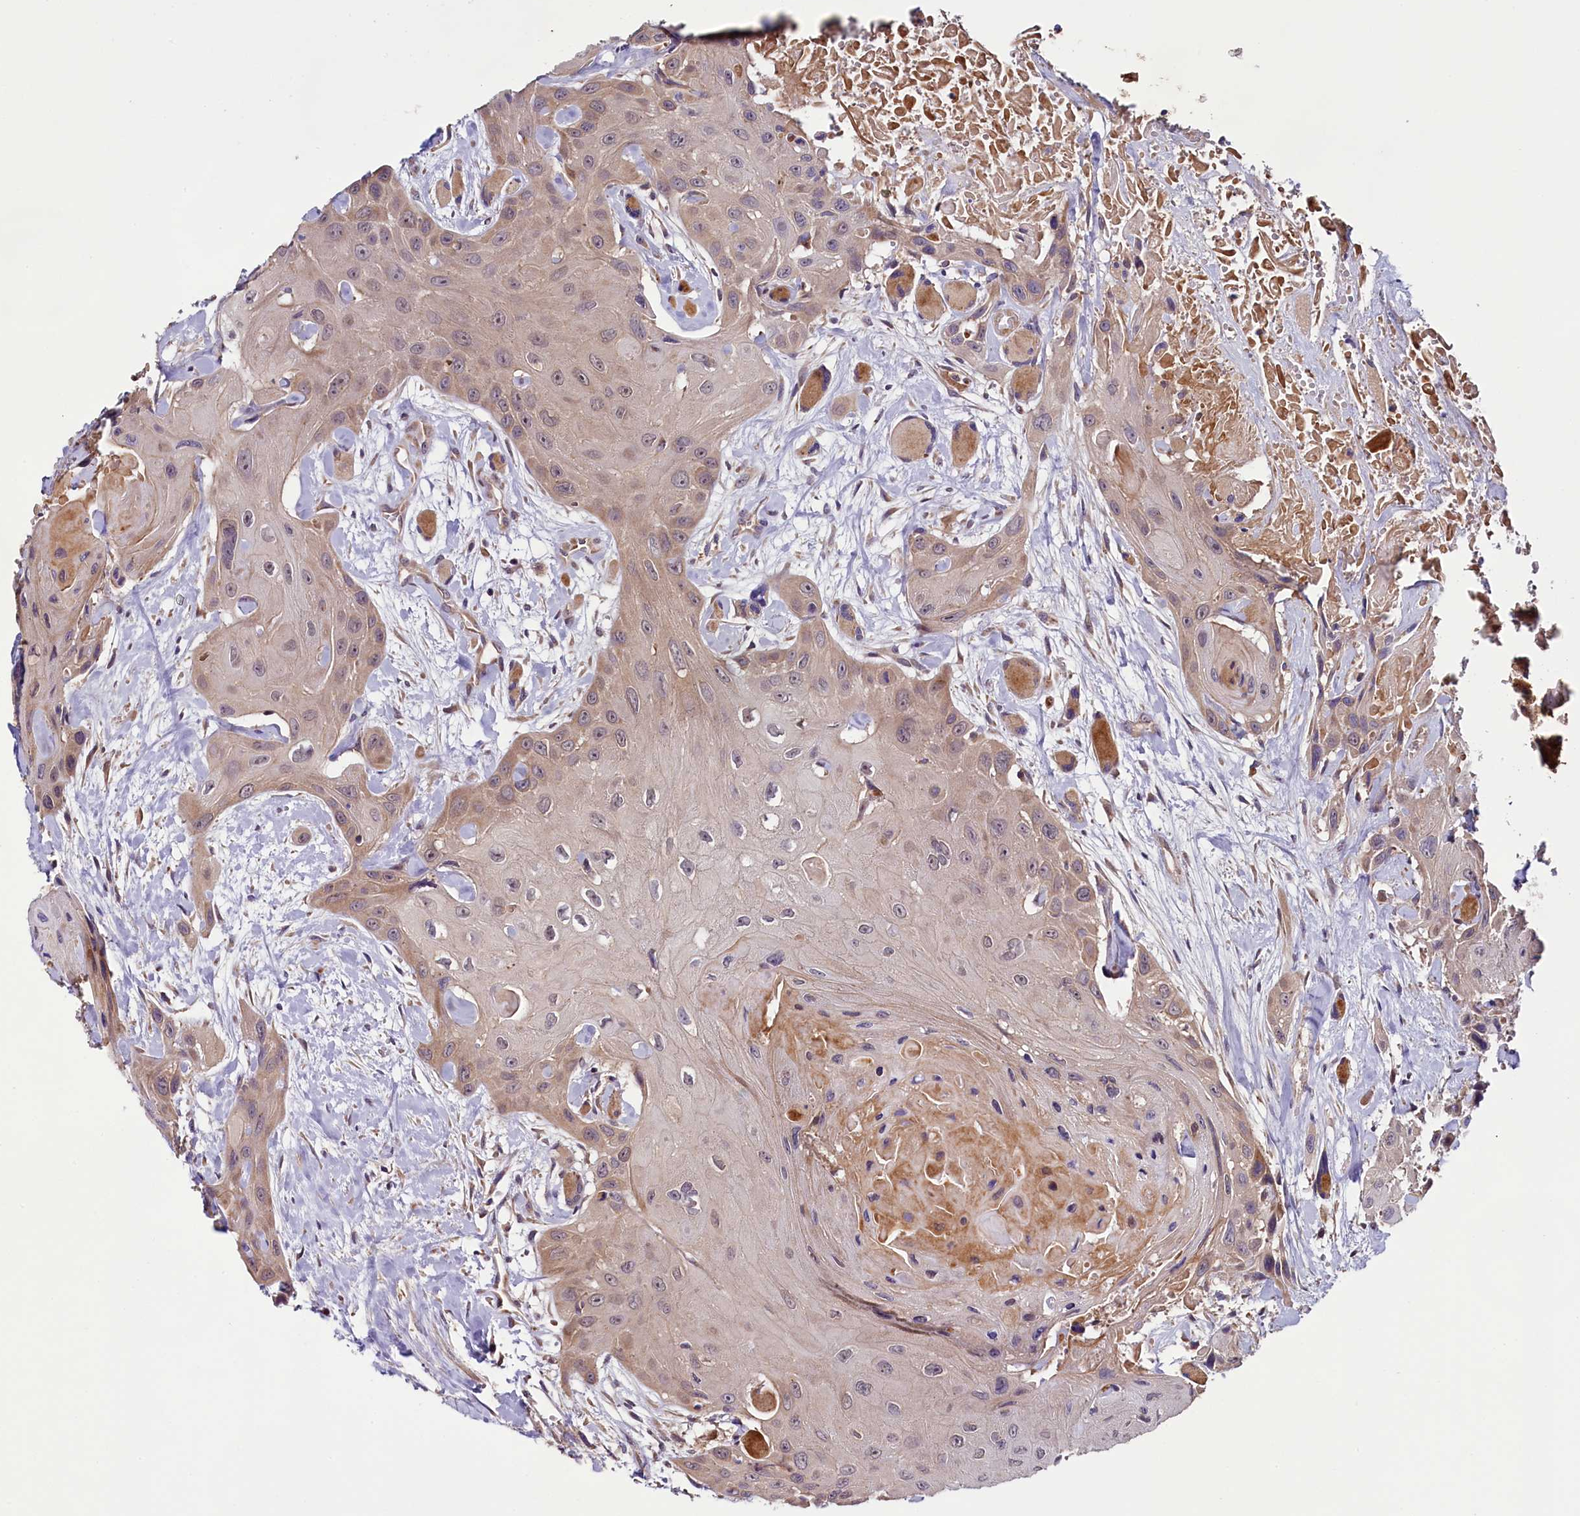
{"staining": {"intensity": "weak", "quantity": "<25%", "location": "cytoplasmic/membranous"}, "tissue": "head and neck cancer", "cell_type": "Tumor cells", "image_type": "cancer", "snomed": [{"axis": "morphology", "description": "Squamous cell carcinoma, NOS"}, {"axis": "topography", "description": "Head-Neck"}], "caption": "Head and neck cancer was stained to show a protein in brown. There is no significant staining in tumor cells.", "gene": "RPUSD2", "patient": {"sex": "male", "age": 81}}